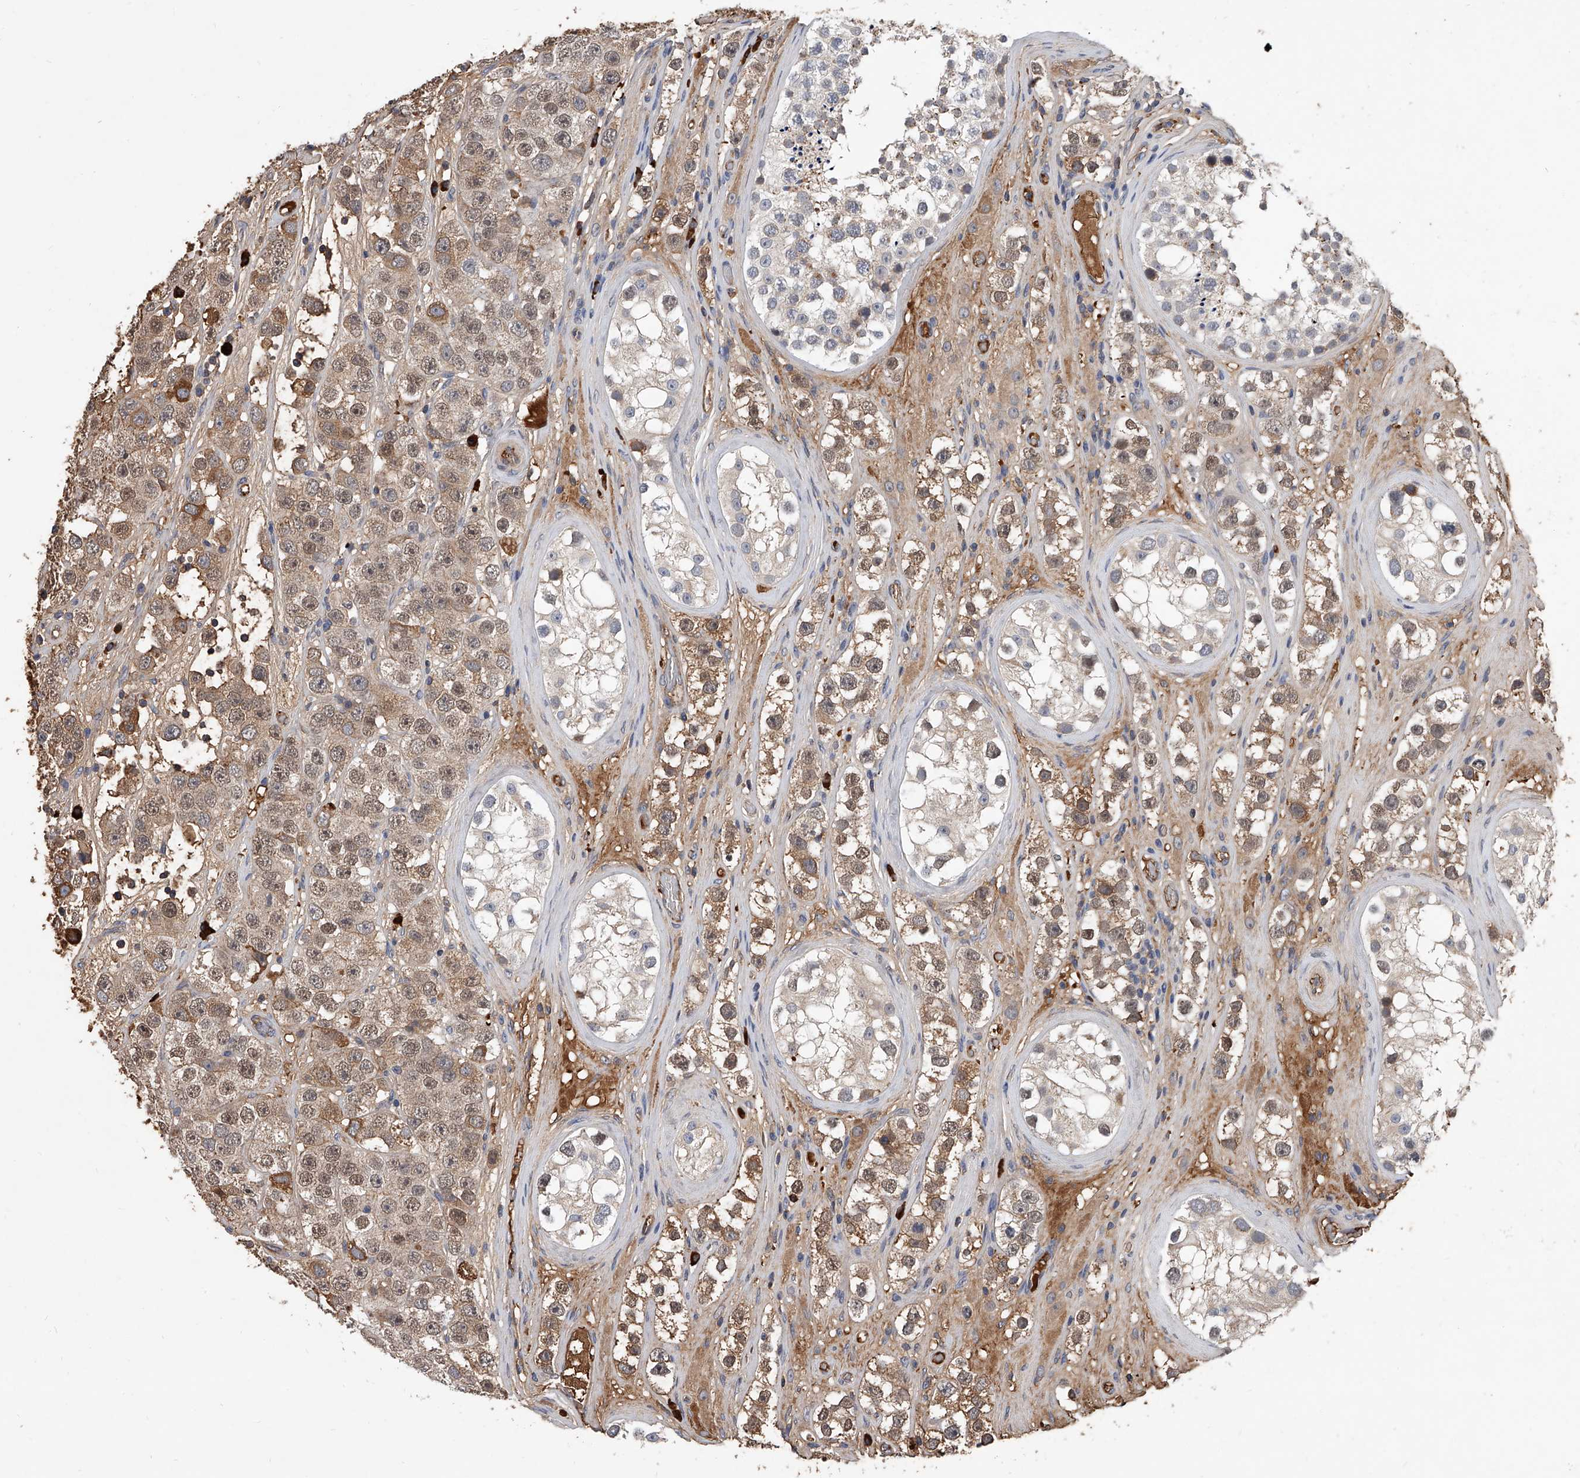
{"staining": {"intensity": "weak", "quantity": ">75%", "location": "cytoplasmic/membranous,nuclear"}, "tissue": "testis cancer", "cell_type": "Tumor cells", "image_type": "cancer", "snomed": [{"axis": "morphology", "description": "Seminoma, NOS"}, {"axis": "topography", "description": "Testis"}], "caption": "High-magnification brightfield microscopy of testis cancer stained with DAB (brown) and counterstained with hematoxylin (blue). tumor cells exhibit weak cytoplasmic/membranous and nuclear positivity is seen in about>75% of cells.", "gene": "ZNF25", "patient": {"sex": "male", "age": 28}}